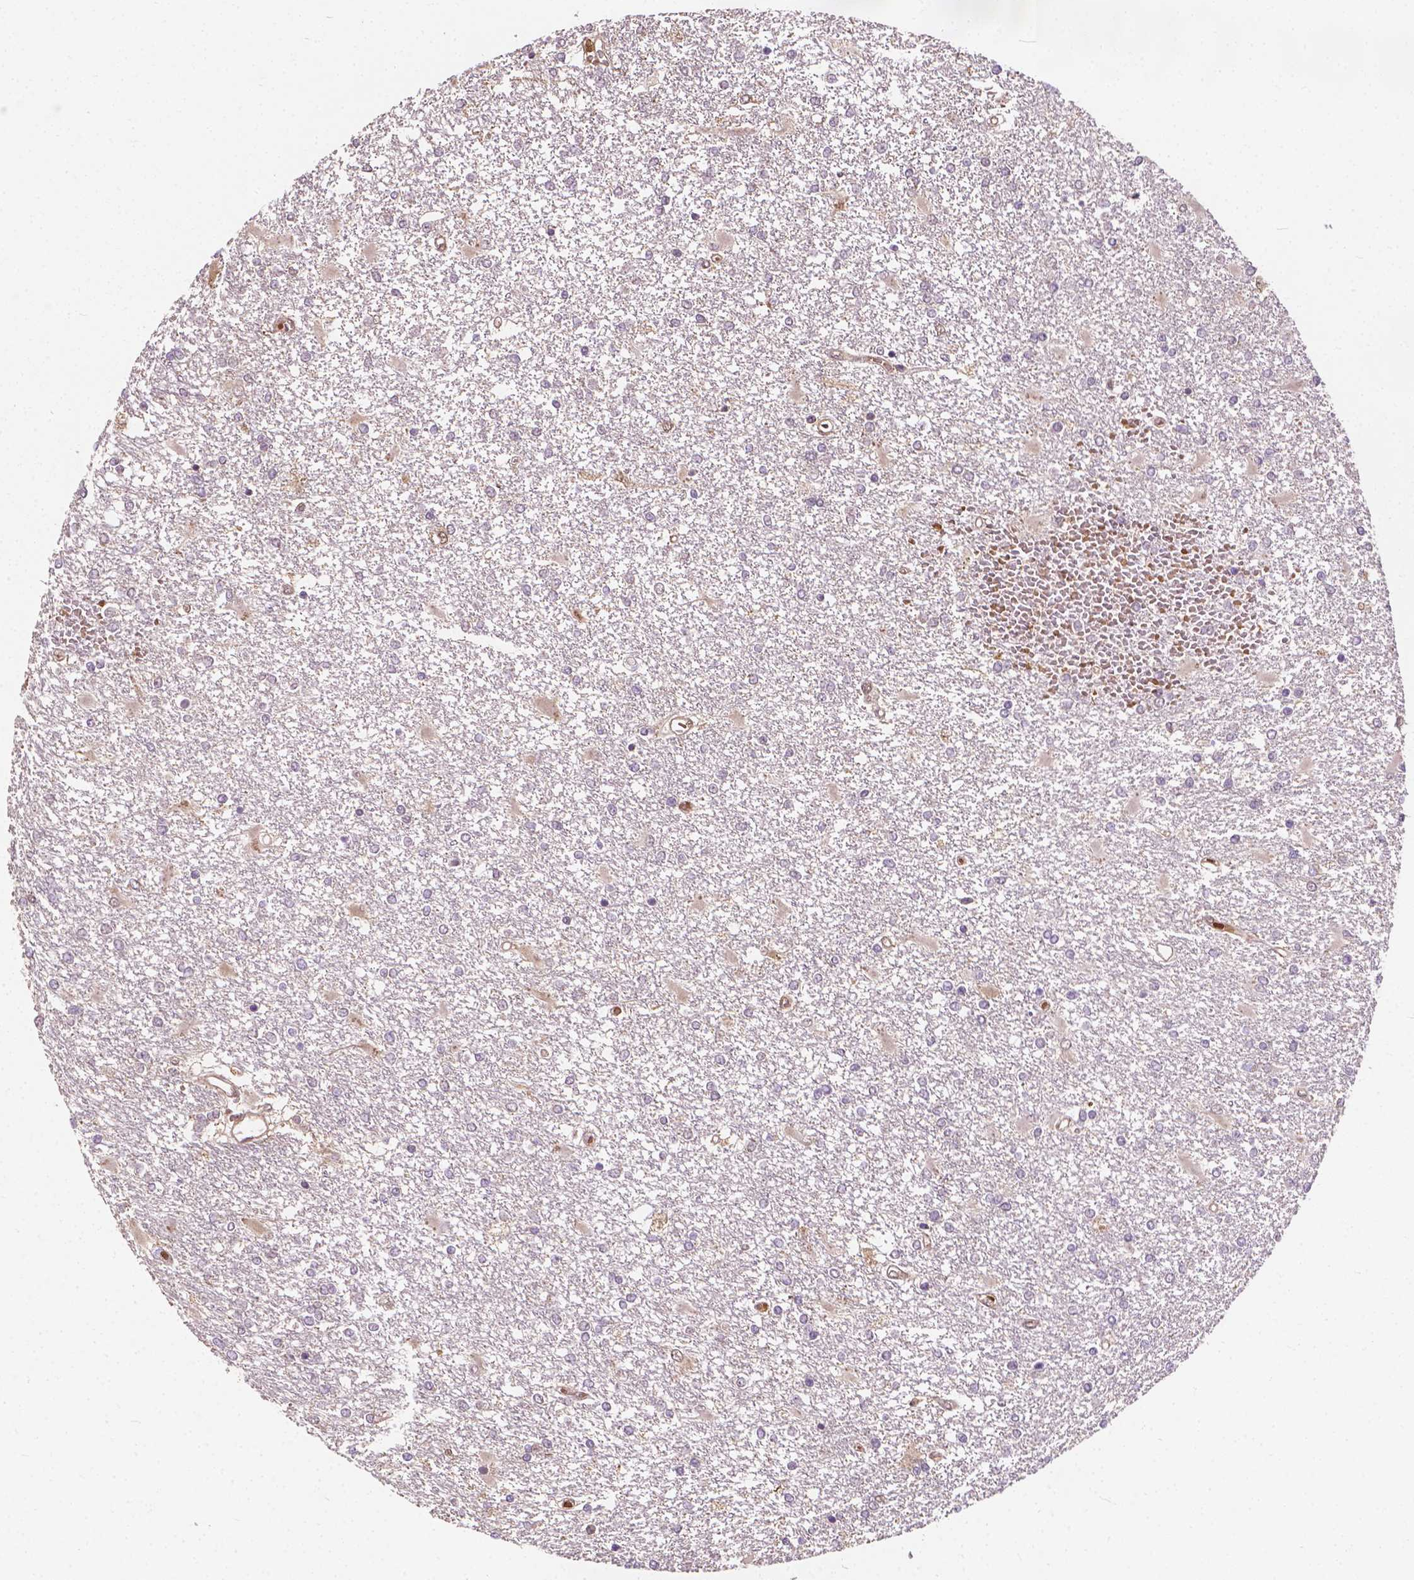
{"staining": {"intensity": "negative", "quantity": "none", "location": "none"}, "tissue": "glioma", "cell_type": "Tumor cells", "image_type": "cancer", "snomed": [{"axis": "morphology", "description": "Glioma, malignant, High grade"}, {"axis": "topography", "description": "Cerebral cortex"}], "caption": "High-grade glioma (malignant) was stained to show a protein in brown. There is no significant positivity in tumor cells. The staining is performed using DAB brown chromogen with nuclei counter-stained in using hematoxylin.", "gene": "YAP1", "patient": {"sex": "male", "age": 79}}